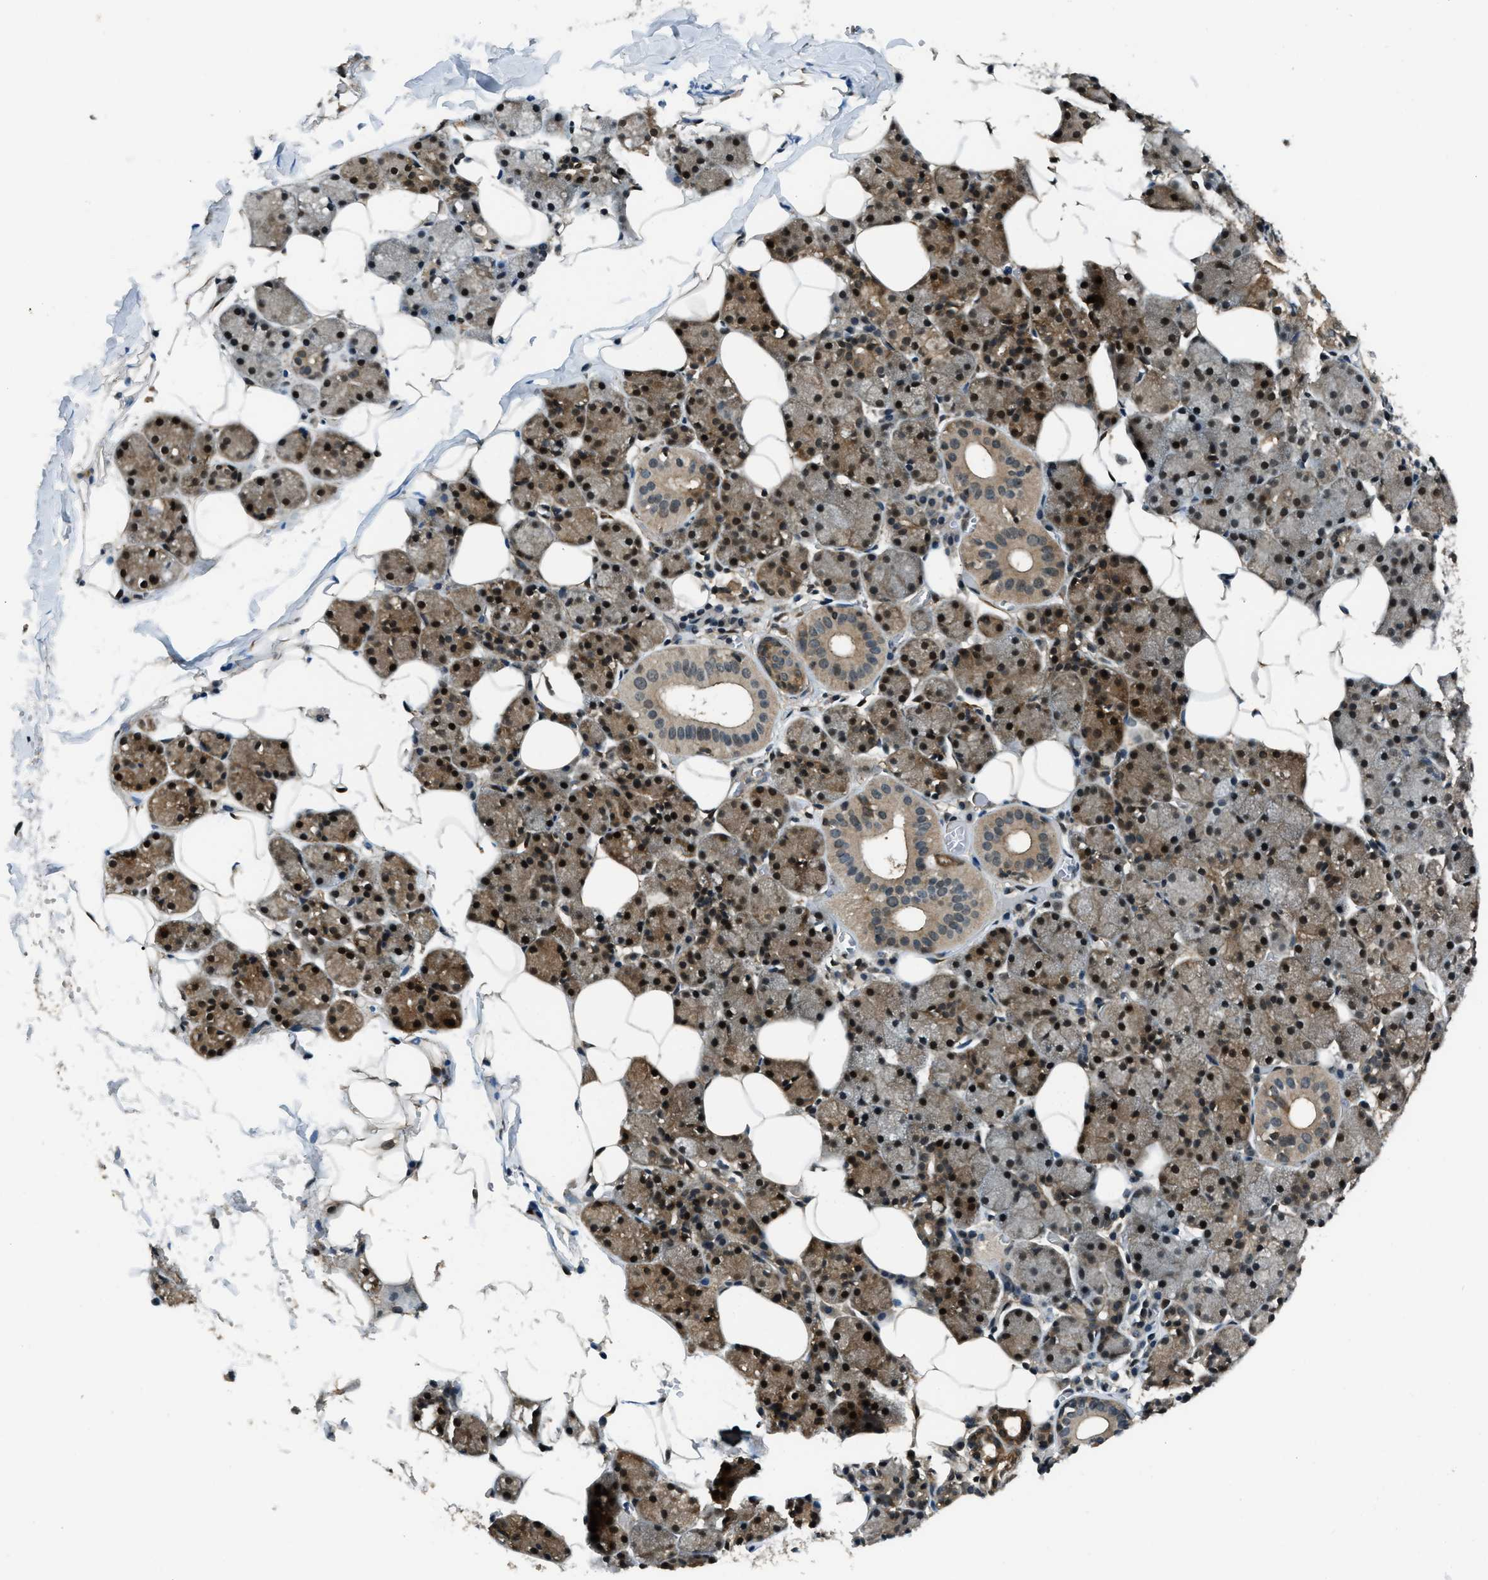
{"staining": {"intensity": "moderate", "quantity": ">75%", "location": "cytoplasmic/membranous,nuclear"}, "tissue": "salivary gland", "cell_type": "Glandular cells", "image_type": "normal", "snomed": [{"axis": "morphology", "description": "Normal tissue, NOS"}, {"axis": "topography", "description": "Salivary gland"}], "caption": "A histopathology image of salivary gland stained for a protein displays moderate cytoplasmic/membranous,nuclear brown staining in glandular cells.", "gene": "NUDCD3", "patient": {"sex": "female", "age": 33}}